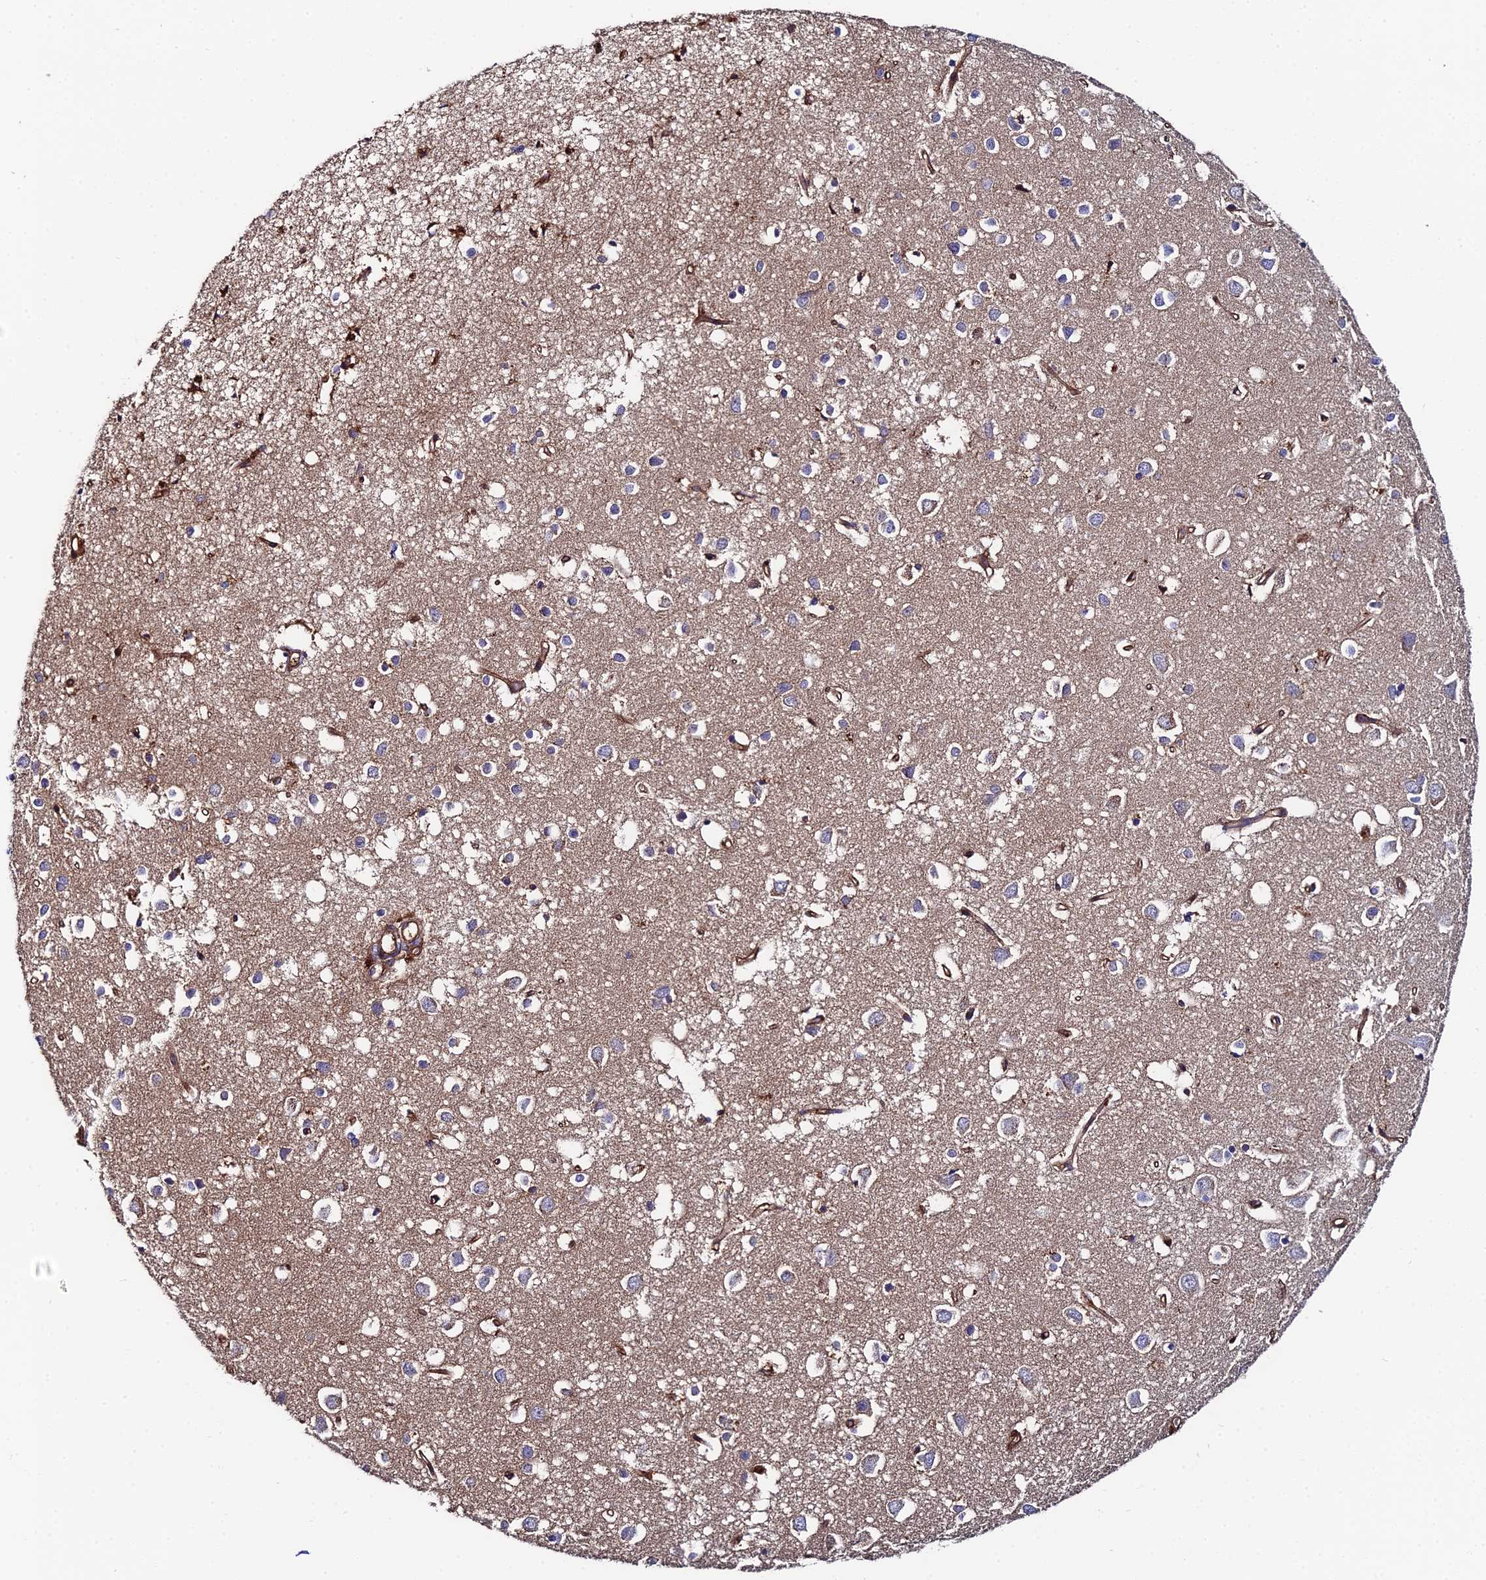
{"staining": {"intensity": "moderate", "quantity": ">75%", "location": "cytoplasmic/membranous"}, "tissue": "cerebral cortex", "cell_type": "Endothelial cells", "image_type": "normal", "snomed": [{"axis": "morphology", "description": "Normal tissue, NOS"}, {"axis": "topography", "description": "Cerebral cortex"}], "caption": "Protein expression analysis of benign cerebral cortex exhibits moderate cytoplasmic/membranous expression in about >75% of endothelial cells.", "gene": "GNG5B", "patient": {"sex": "female", "age": 64}}